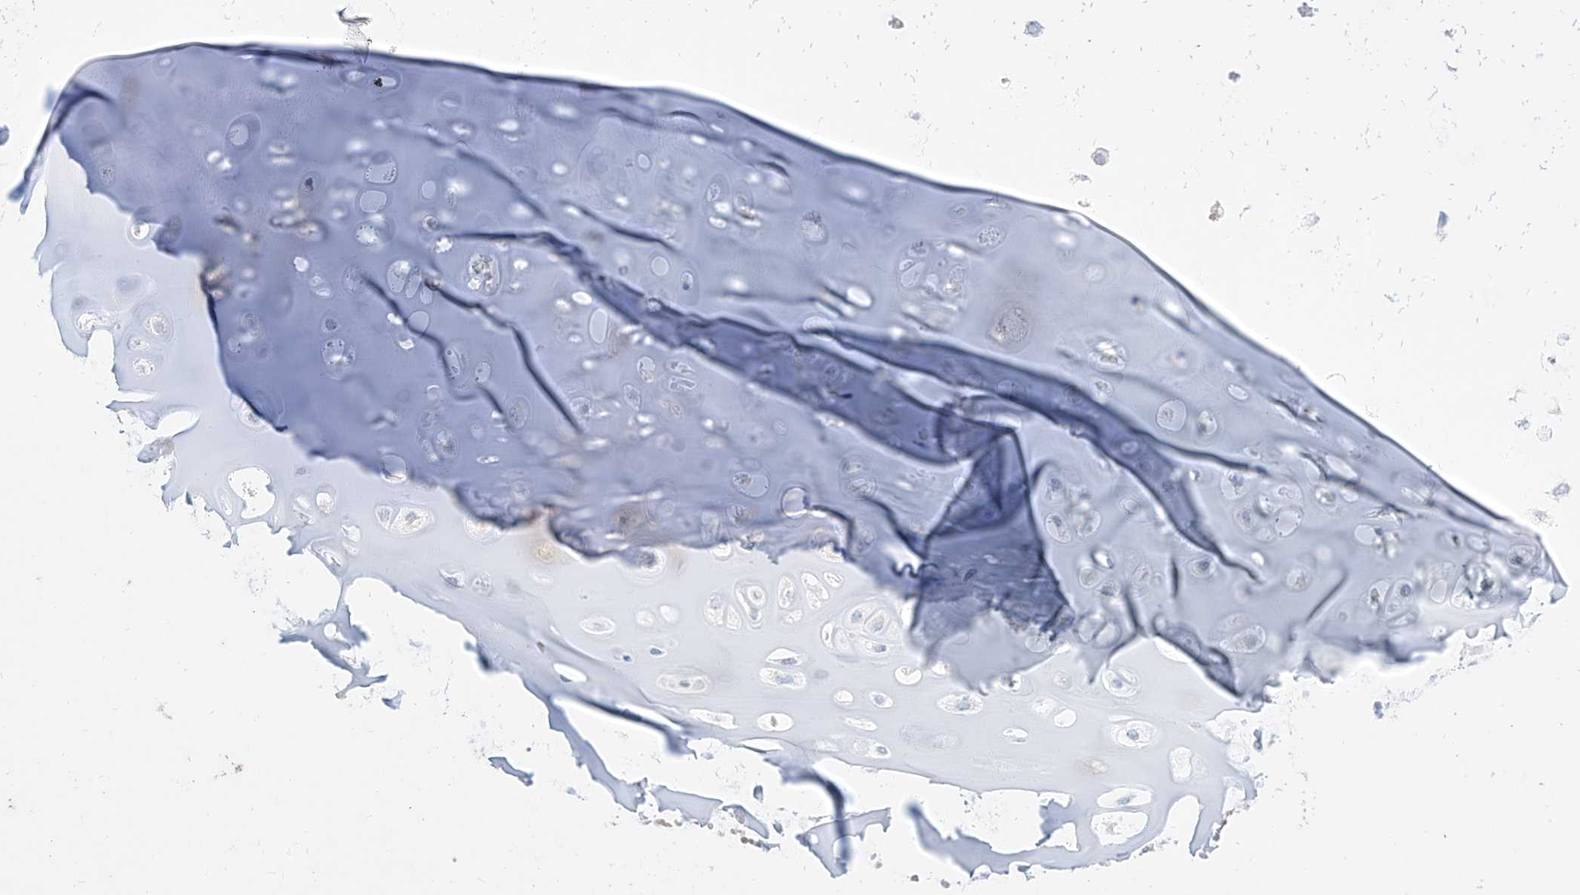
{"staining": {"intensity": "negative", "quantity": "none", "location": "none"}, "tissue": "adipose tissue", "cell_type": "Adipocytes", "image_type": "normal", "snomed": [{"axis": "morphology", "description": "Normal tissue, NOS"}, {"axis": "morphology", "description": "Basal cell carcinoma"}, {"axis": "topography", "description": "Cartilage tissue"}, {"axis": "topography", "description": "Nasopharynx"}, {"axis": "topography", "description": "Oral tissue"}], "caption": "Adipose tissue was stained to show a protein in brown. There is no significant expression in adipocytes. (Immunohistochemistry, brightfield microscopy, high magnification).", "gene": "BPTF", "patient": {"sex": "female", "age": 77}}